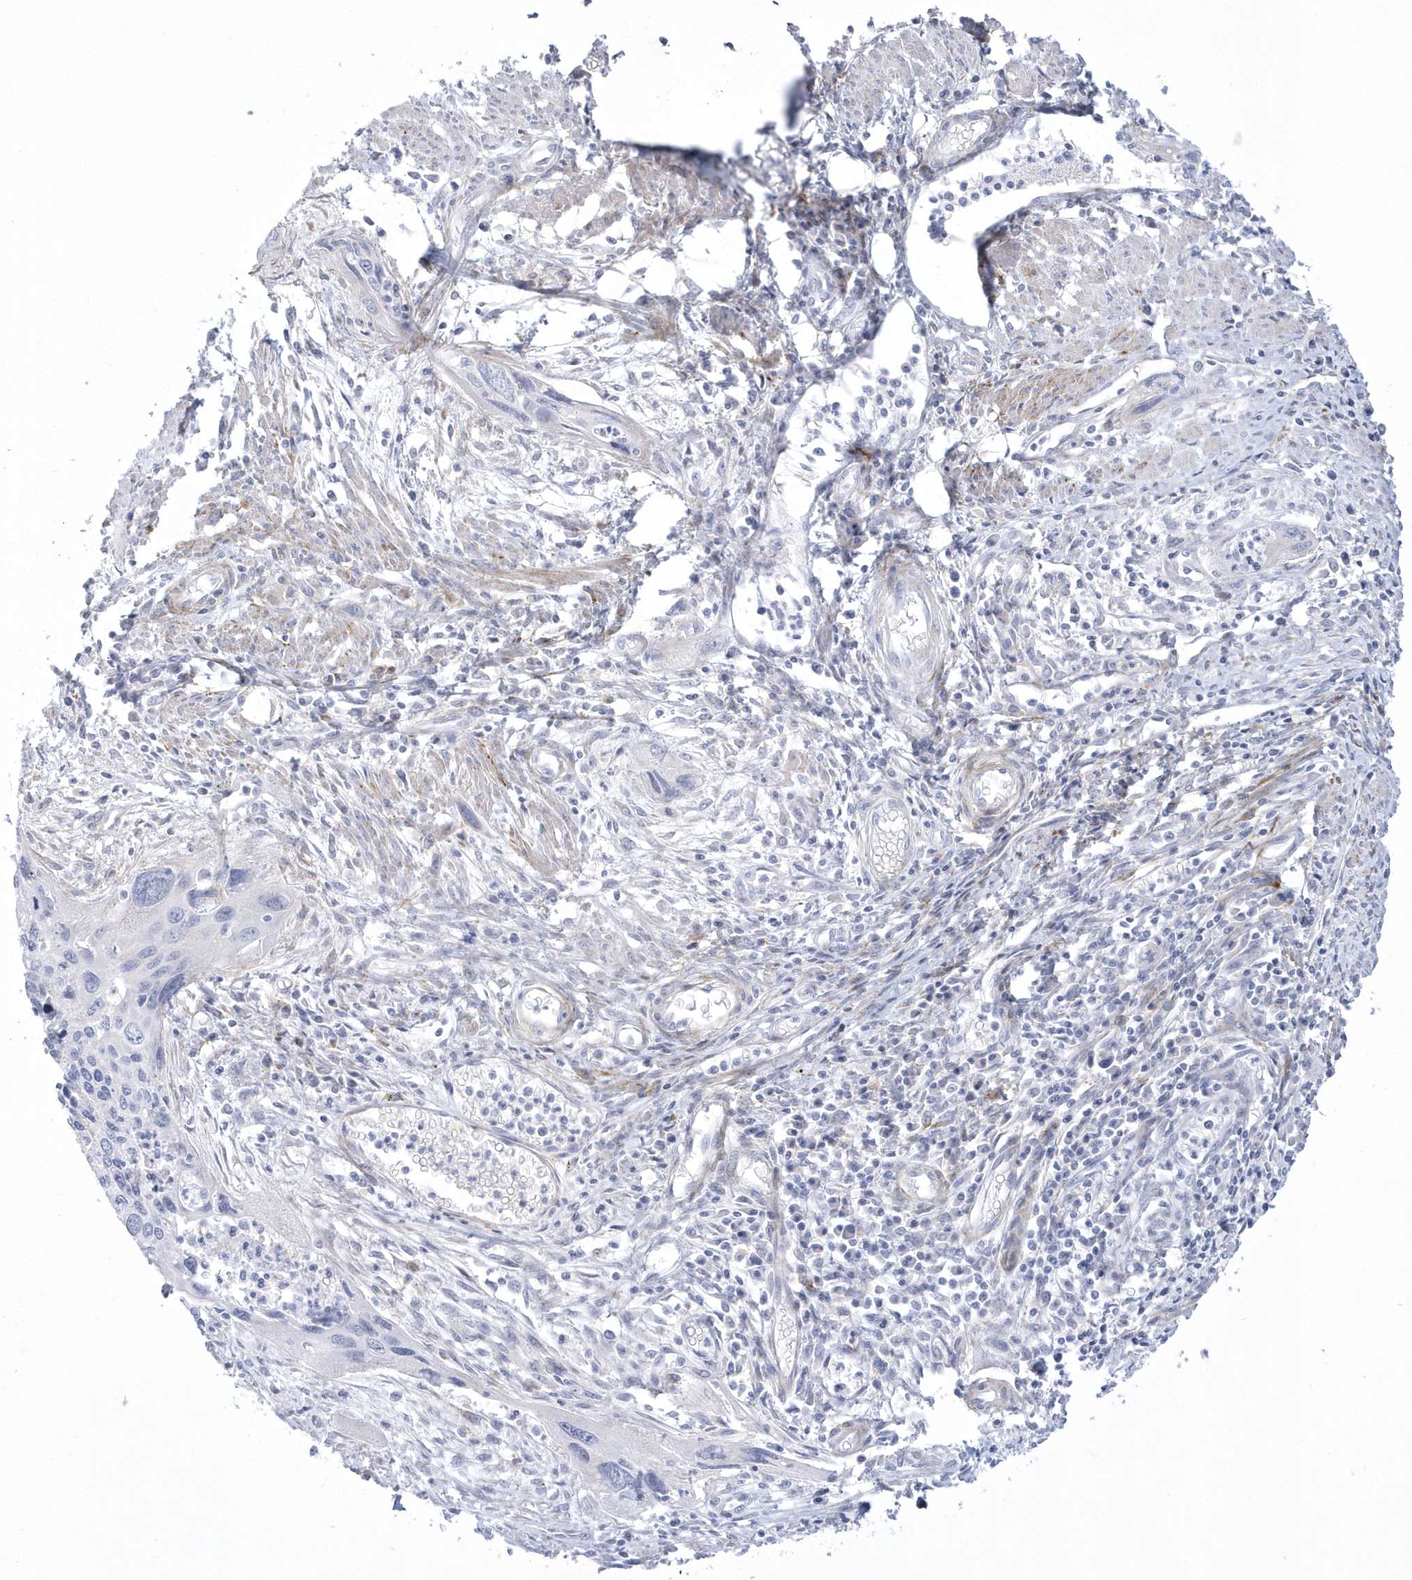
{"staining": {"intensity": "negative", "quantity": "none", "location": "none"}, "tissue": "cervical cancer", "cell_type": "Tumor cells", "image_type": "cancer", "snomed": [{"axis": "morphology", "description": "Squamous cell carcinoma, NOS"}, {"axis": "topography", "description": "Cervix"}], "caption": "IHC of cervical cancer displays no staining in tumor cells.", "gene": "WDR27", "patient": {"sex": "female", "age": 55}}